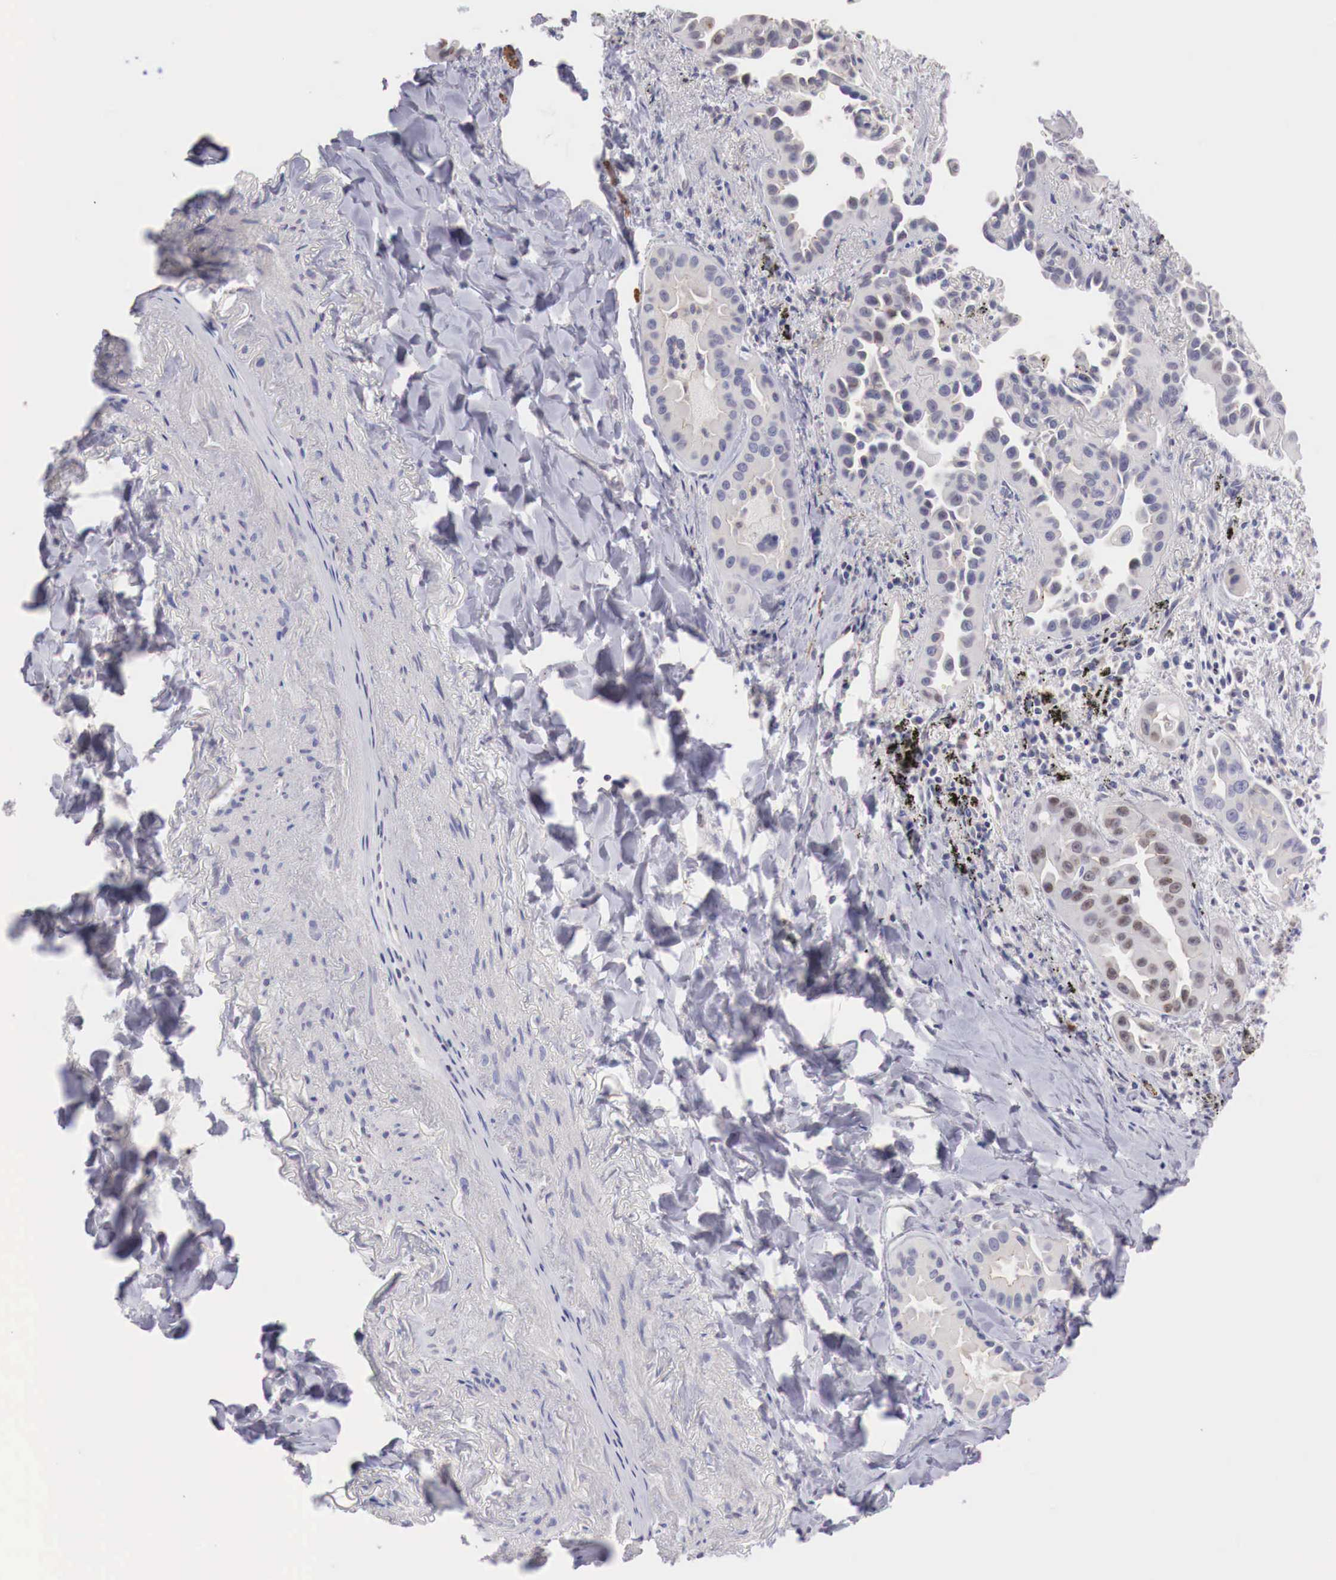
{"staining": {"intensity": "negative", "quantity": "none", "location": "none"}, "tissue": "lung cancer", "cell_type": "Tumor cells", "image_type": "cancer", "snomed": [{"axis": "morphology", "description": "Adenocarcinoma, NOS"}, {"axis": "topography", "description": "Lung"}], "caption": "A high-resolution image shows IHC staining of lung cancer, which shows no significant staining in tumor cells.", "gene": "TRIM13", "patient": {"sex": "male", "age": 68}}